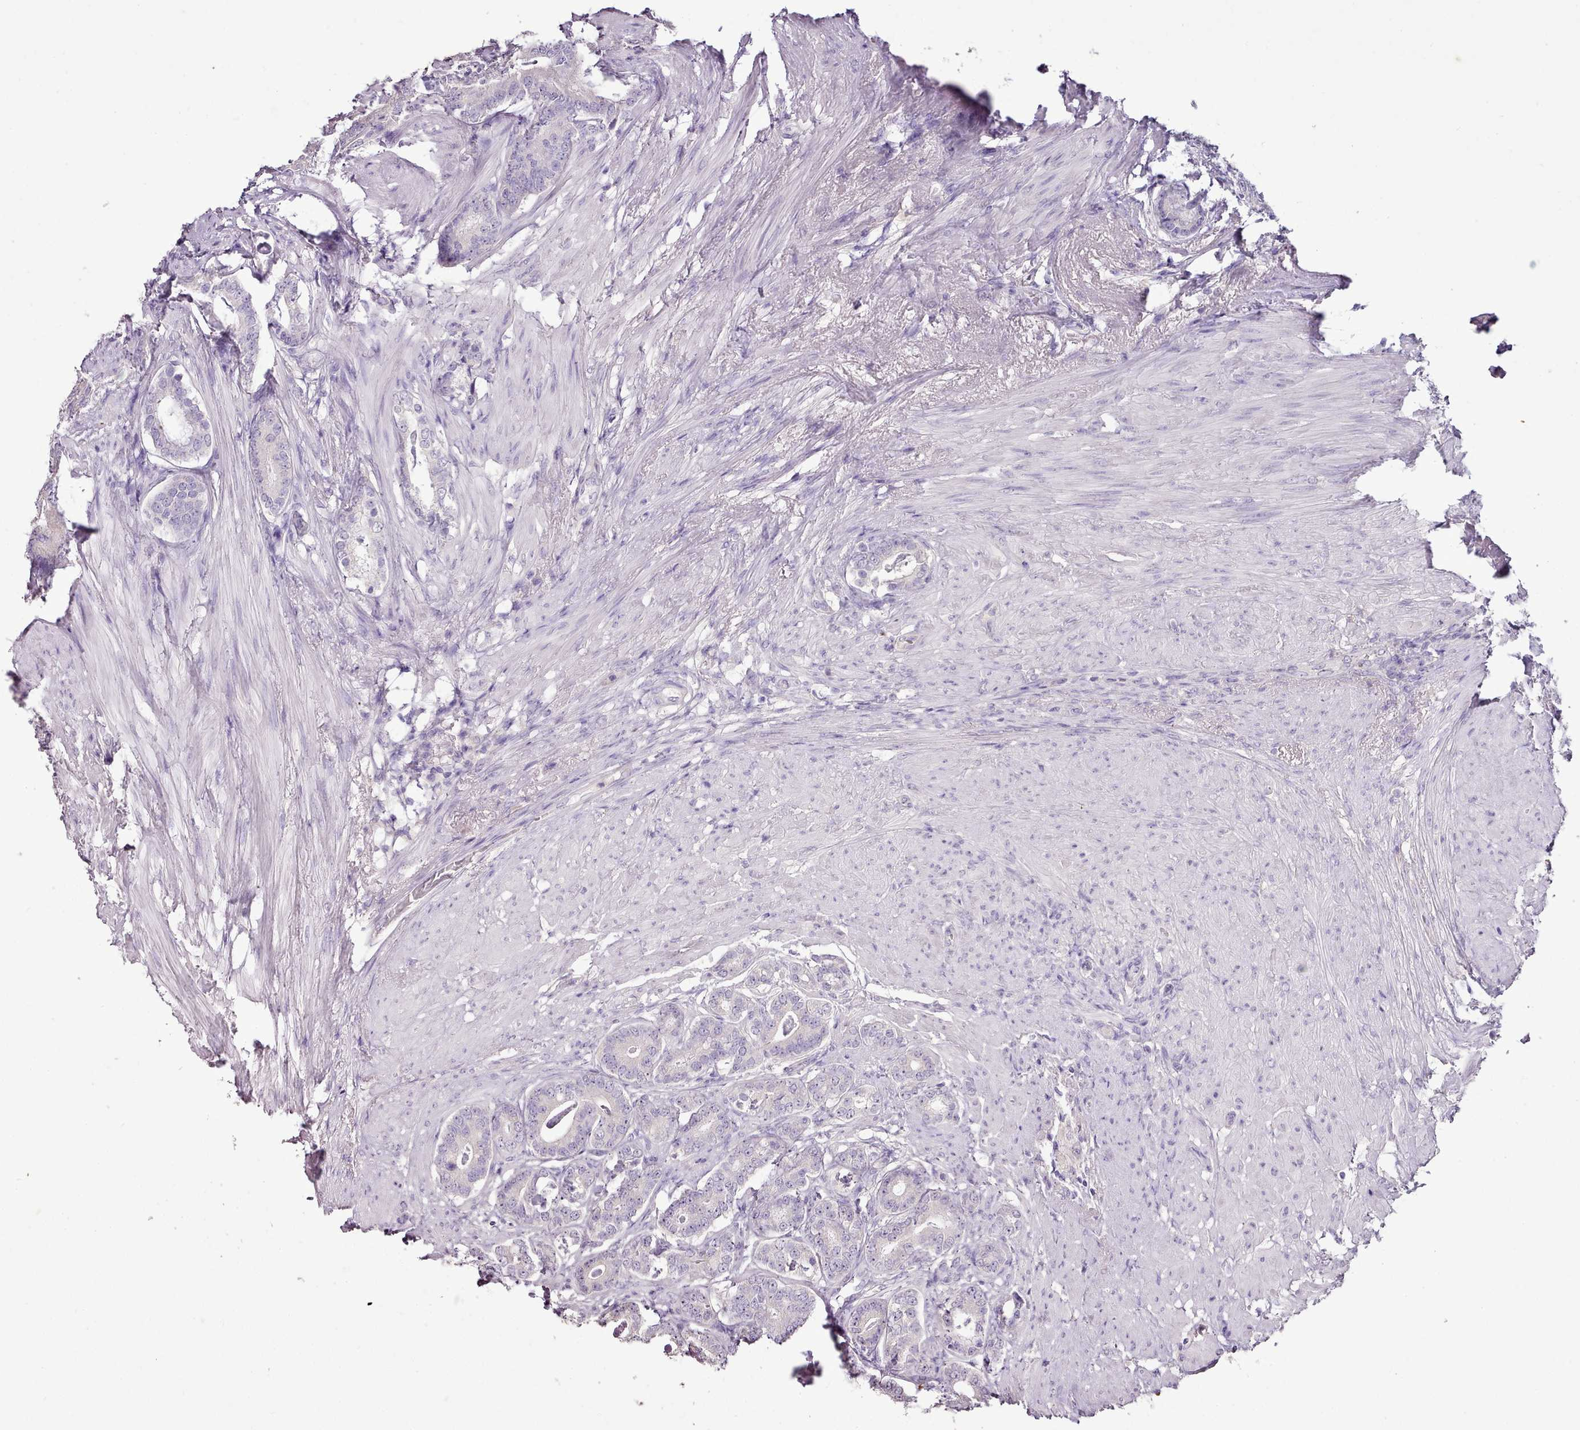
{"staining": {"intensity": "negative", "quantity": "none", "location": "none"}, "tissue": "prostate cancer", "cell_type": "Tumor cells", "image_type": "cancer", "snomed": [{"axis": "morphology", "description": "Adenocarcinoma, Low grade"}, {"axis": "topography", "description": "Prostate"}], "caption": "Immunohistochemistry (IHC) image of neoplastic tissue: human adenocarcinoma (low-grade) (prostate) stained with DAB exhibits no significant protein expression in tumor cells. The staining is performed using DAB brown chromogen with nuclei counter-stained in using hematoxylin.", "gene": "BLOC1S2", "patient": {"sex": "male", "age": 71}}